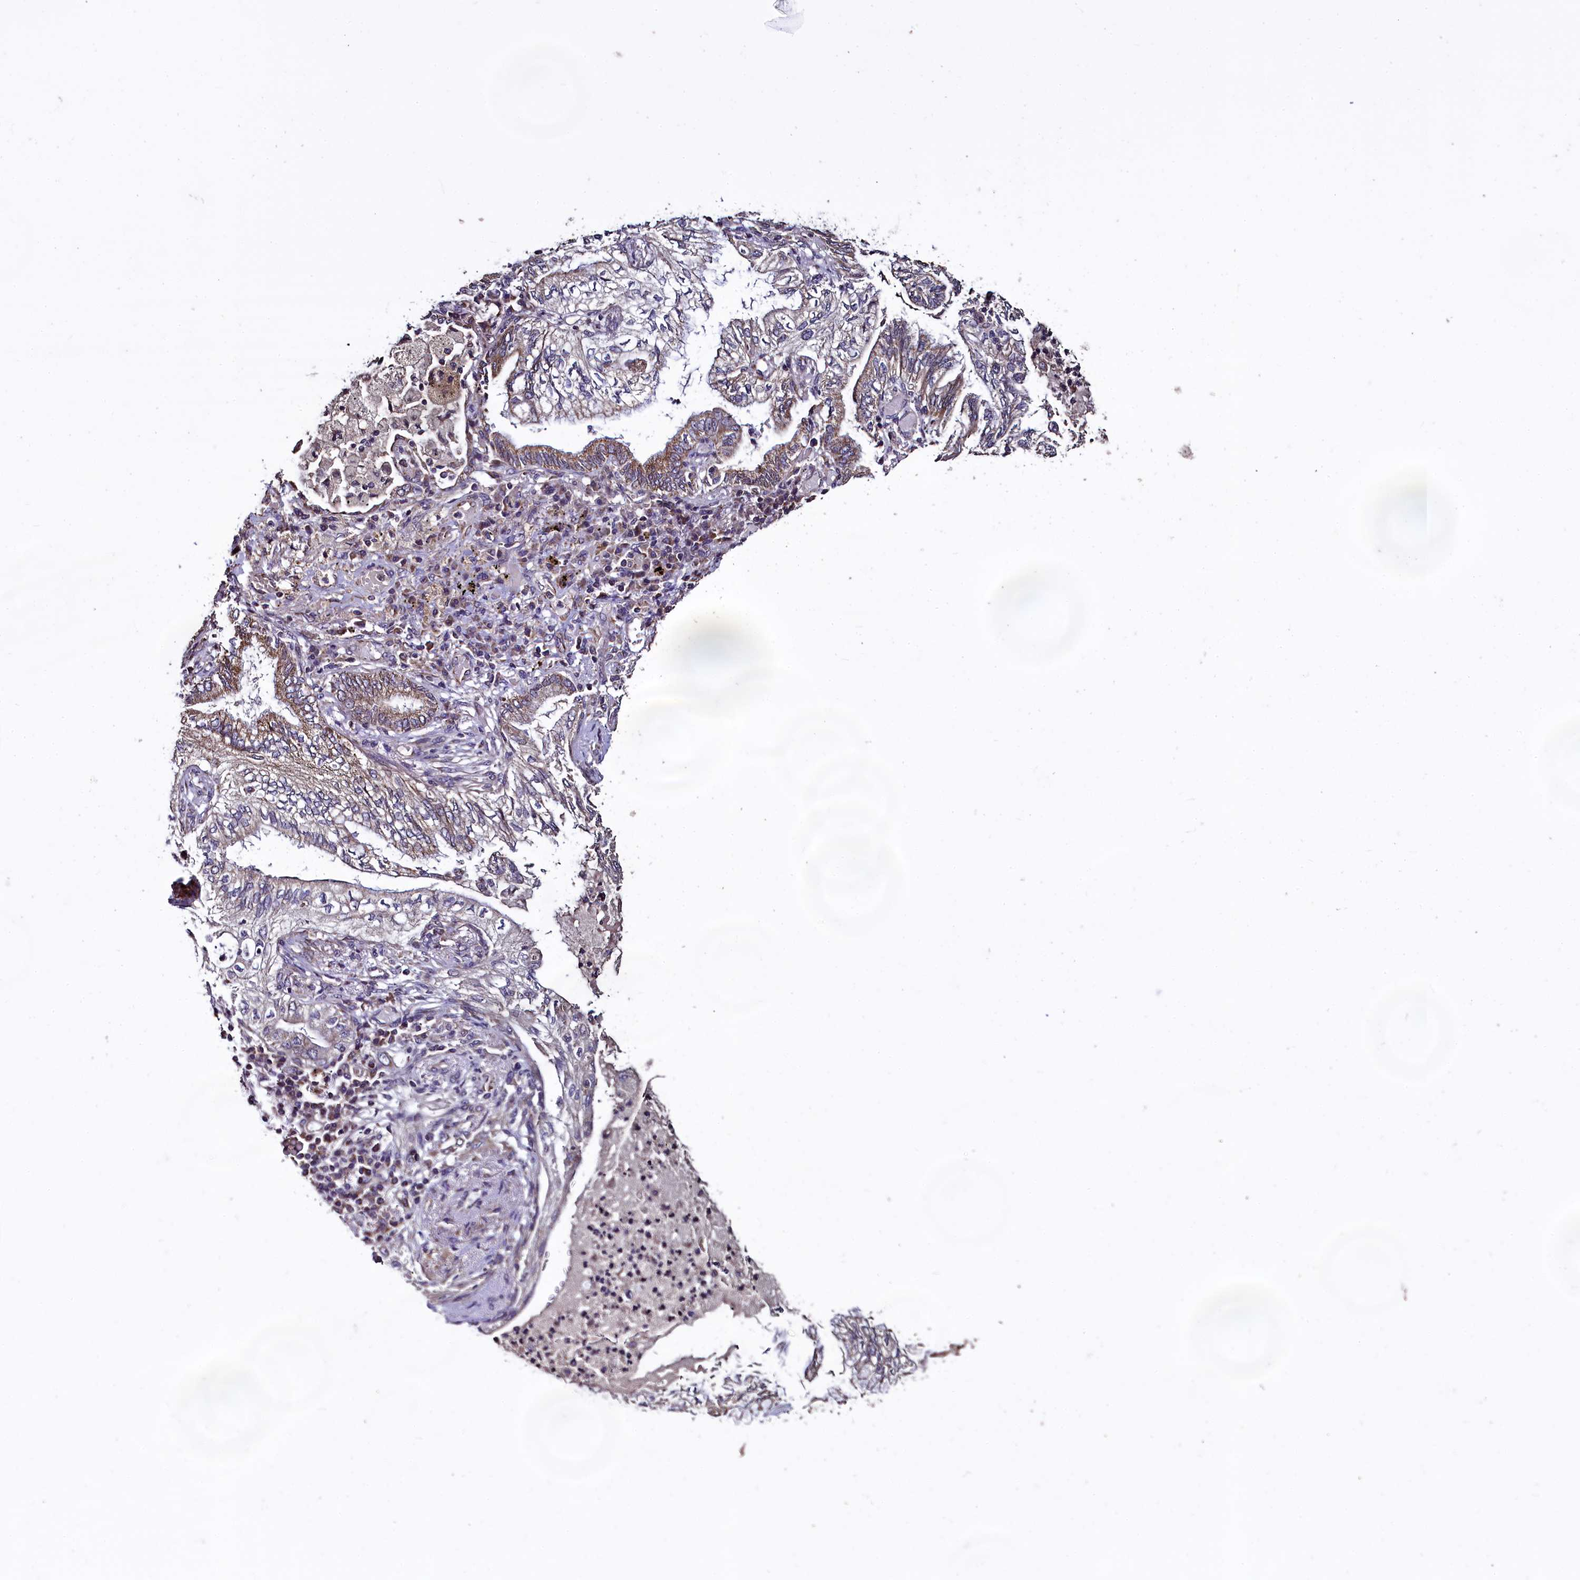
{"staining": {"intensity": "moderate", "quantity": "<25%", "location": "cytoplasmic/membranous"}, "tissue": "lung cancer", "cell_type": "Tumor cells", "image_type": "cancer", "snomed": [{"axis": "morphology", "description": "Adenocarcinoma, NOS"}, {"axis": "topography", "description": "Lung"}], "caption": "A high-resolution image shows IHC staining of lung adenocarcinoma, which reveals moderate cytoplasmic/membranous staining in approximately <25% of tumor cells.", "gene": "COQ9", "patient": {"sex": "female", "age": 70}}